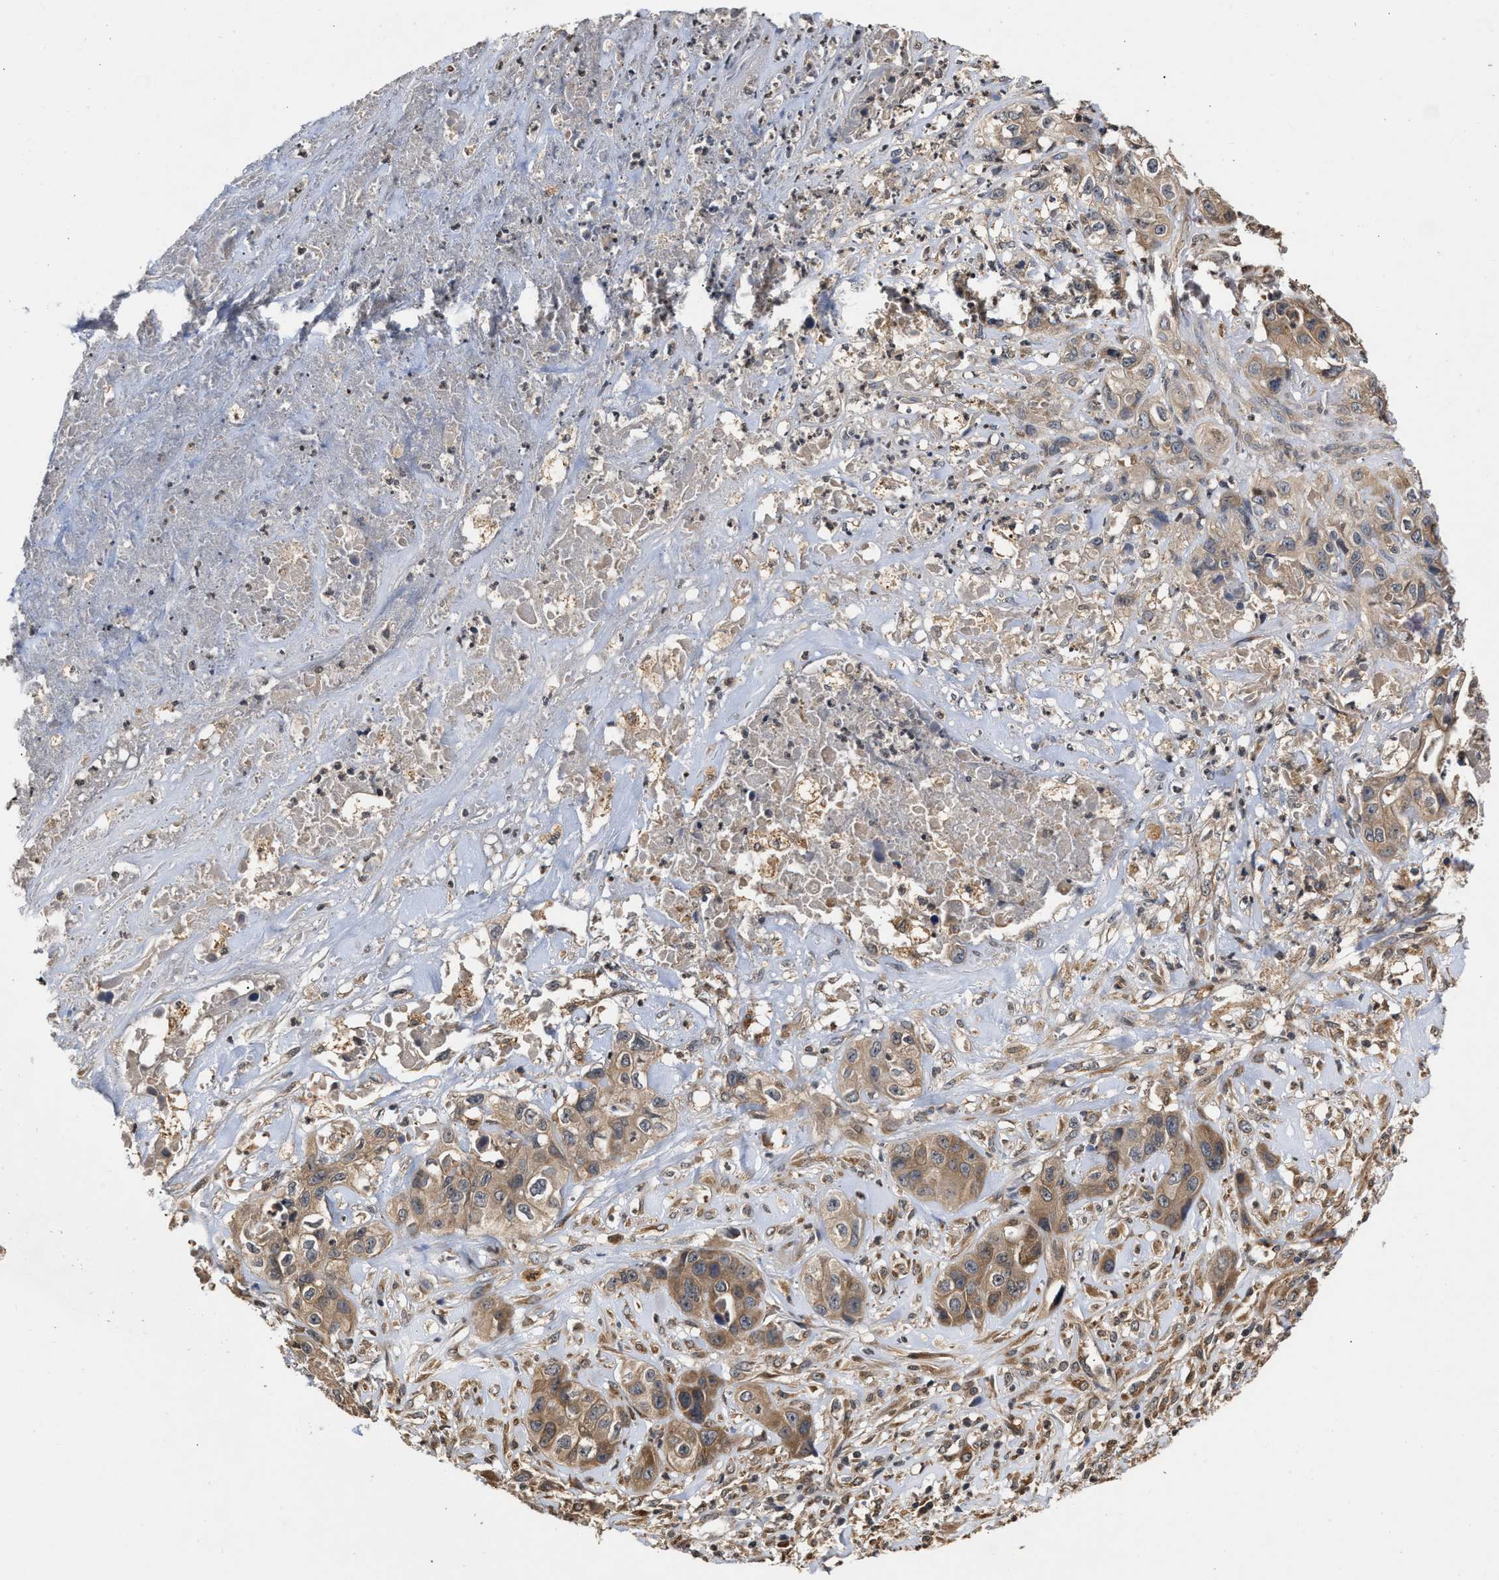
{"staining": {"intensity": "moderate", "quantity": ">75%", "location": "cytoplasmic/membranous"}, "tissue": "liver cancer", "cell_type": "Tumor cells", "image_type": "cancer", "snomed": [{"axis": "morphology", "description": "Cholangiocarcinoma"}, {"axis": "topography", "description": "Liver"}], "caption": "This image reveals liver cancer stained with immunohistochemistry to label a protein in brown. The cytoplasmic/membranous of tumor cells show moderate positivity for the protein. Nuclei are counter-stained blue.", "gene": "SAR1A", "patient": {"sex": "female", "age": 61}}